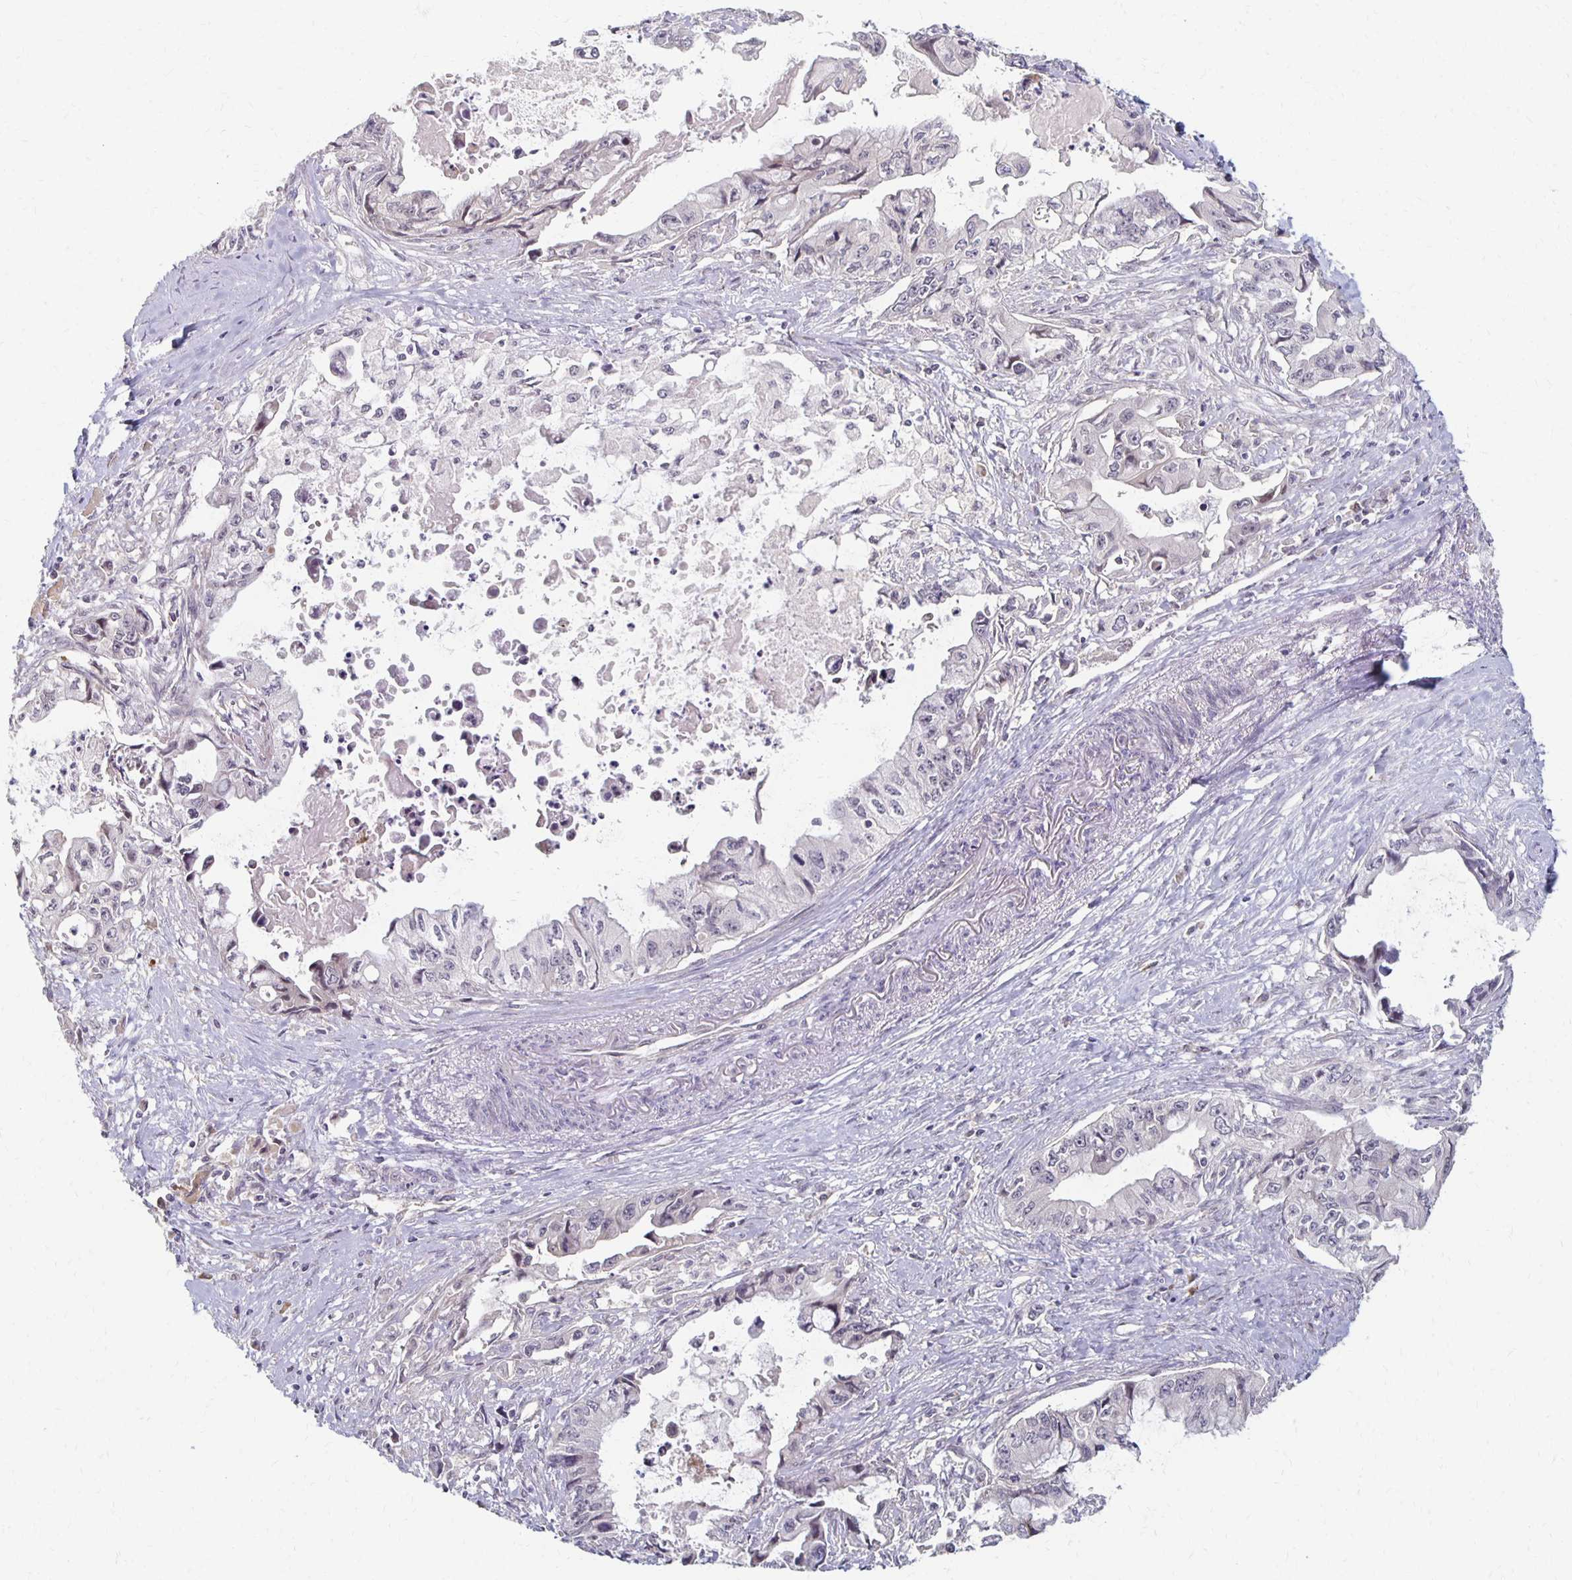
{"staining": {"intensity": "negative", "quantity": "none", "location": "none"}, "tissue": "pancreatic cancer", "cell_type": "Tumor cells", "image_type": "cancer", "snomed": [{"axis": "morphology", "description": "Adenocarcinoma, NOS"}, {"axis": "topography", "description": "Pancreas"}], "caption": "Immunohistochemical staining of pancreatic cancer (adenocarcinoma) reveals no significant staining in tumor cells.", "gene": "PRKCB", "patient": {"sex": "male", "age": 66}}